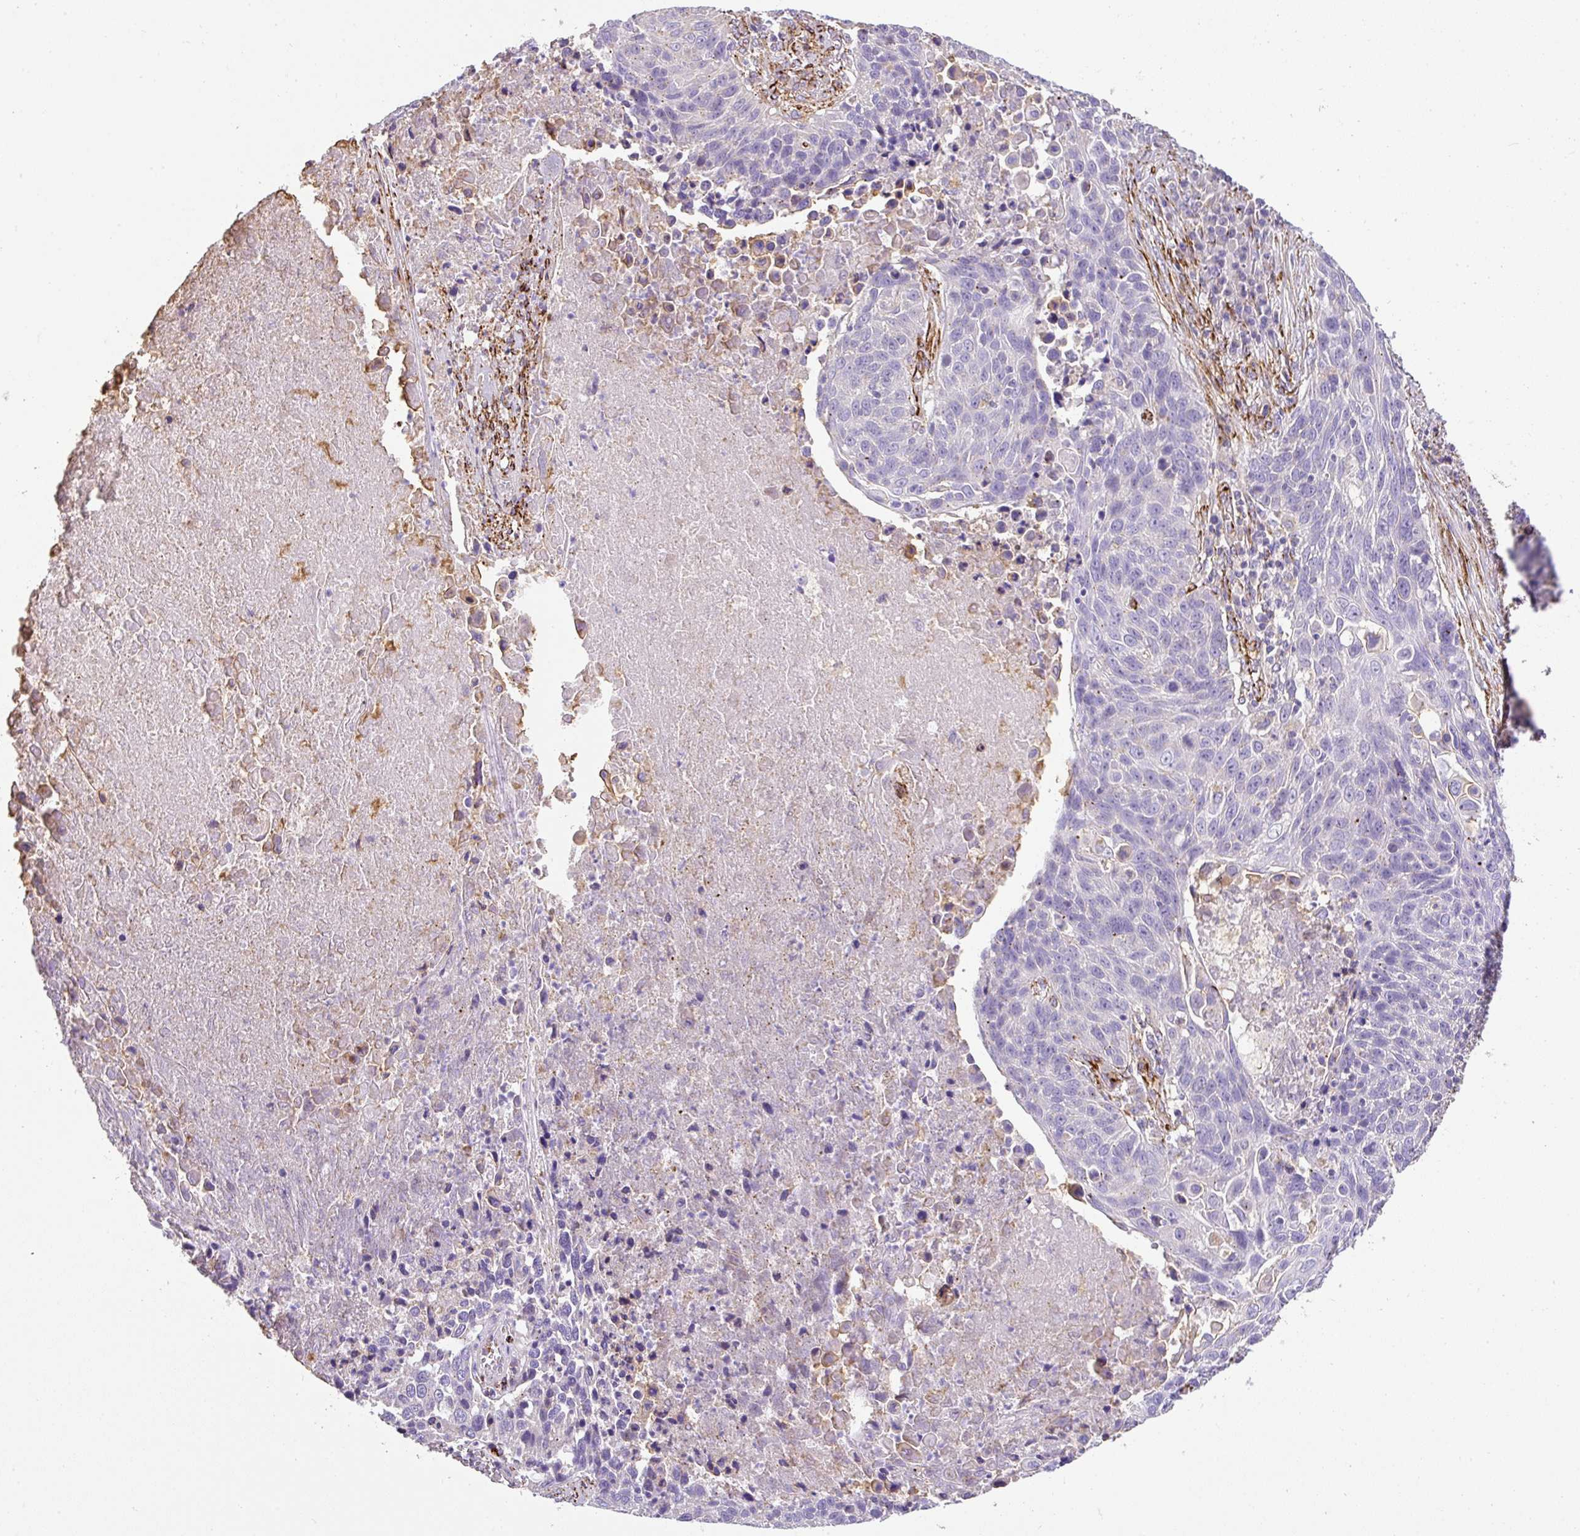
{"staining": {"intensity": "negative", "quantity": "none", "location": "none"}, "tissue": "lung cancer", "cell_type": "Tumor cells", "image_type": "cancer", "snomed": [{"axis": "morphology", "description": "Squamous cell carcinoma, NOS"}, {"axis": "topography", "description": "Lung"}], "caption": "This histopathology image is of lung cancer stained with immunohistochemistry (IHC) to label a protein in brown with the nuclei are counter-stained blue. There is no positivity in tumor cells.", "gene": "SLC25A17", "patient": {"sex": "male", "age": 78}}